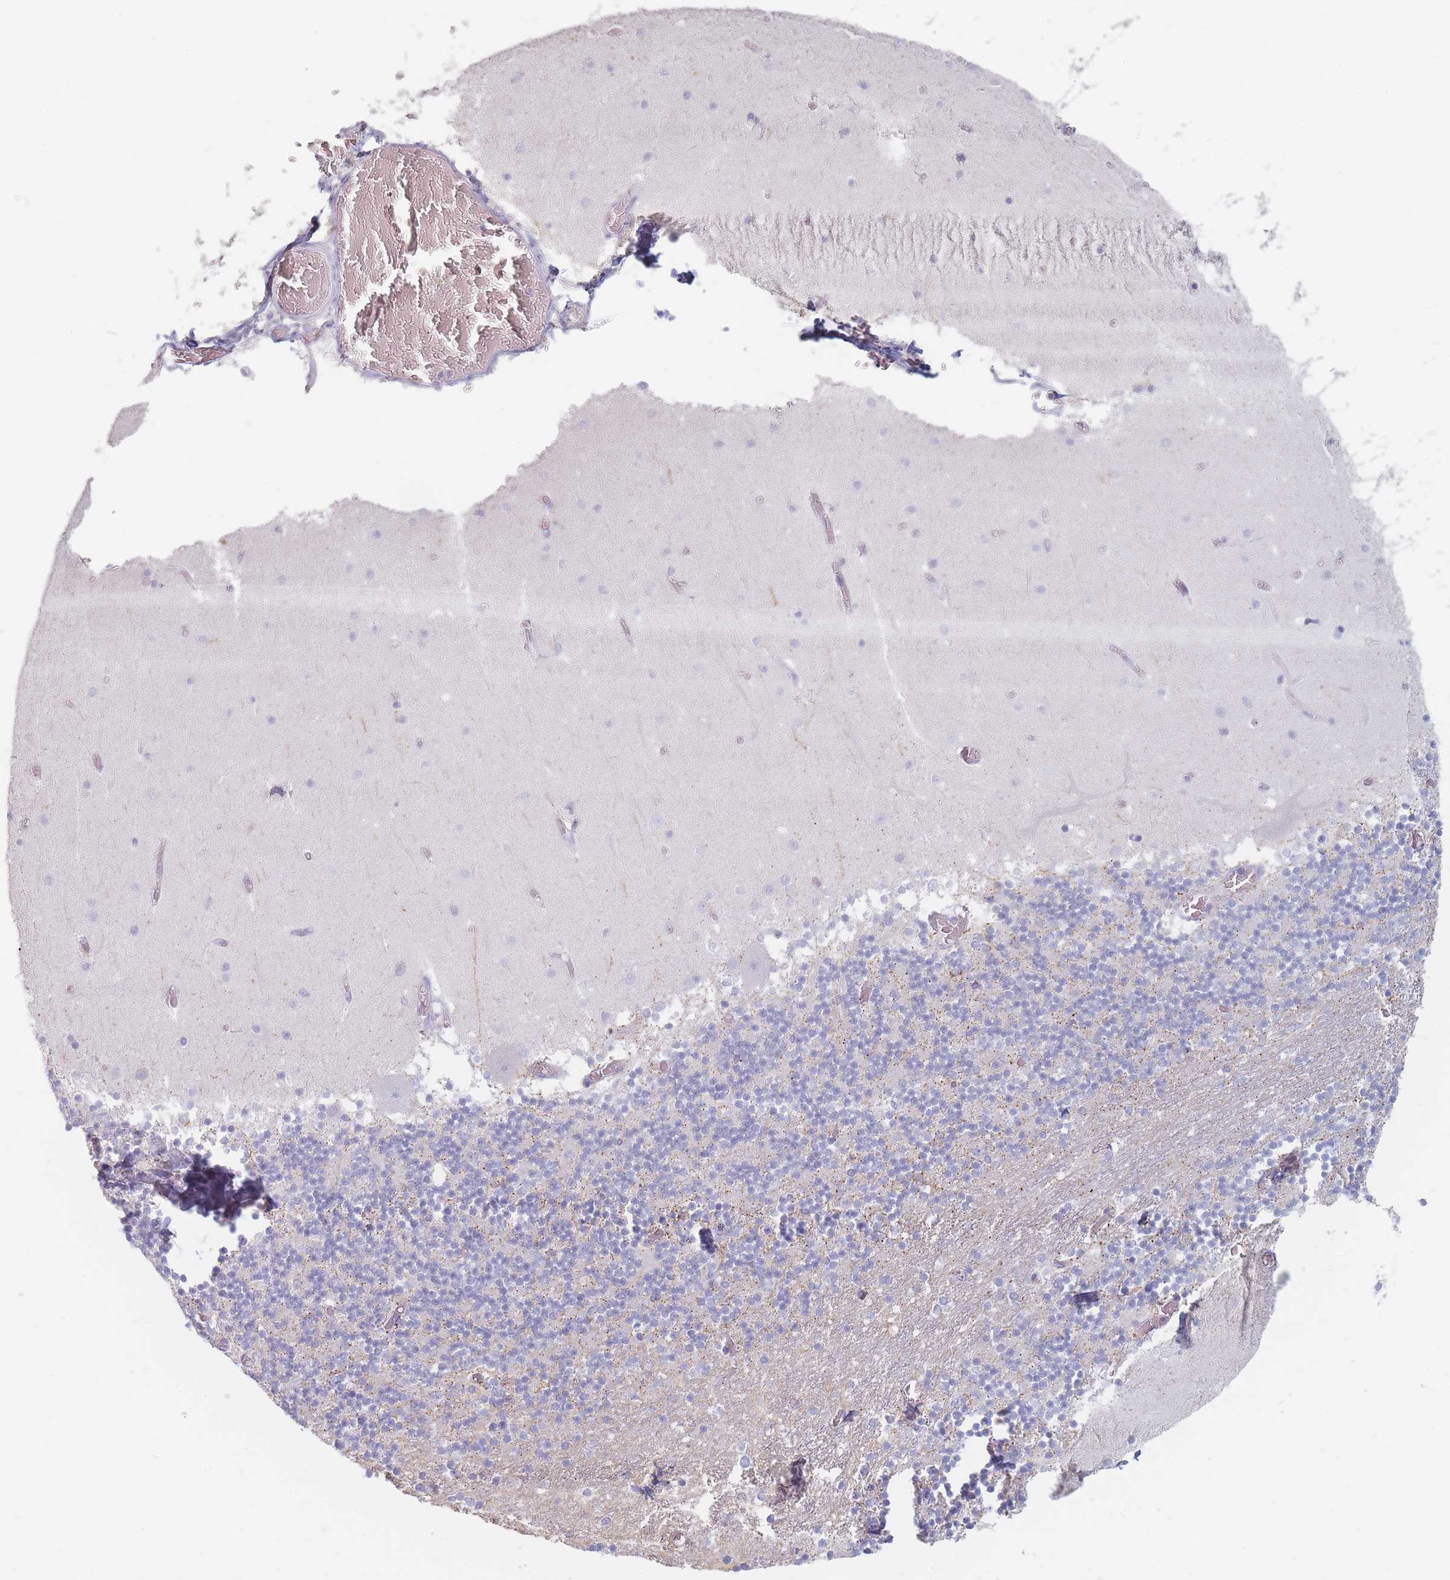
{"staining": {"intensity": "negative", "quantity": "none", "location": "none"}, "tissue": "cerebellum", "cell_type": "Cells in granular layer", "image_type": "normal", "snomed": [{"axis": "morphology", "description": "Normal tissue, NOS"}, {"axis": "topography", "description": "Cerebellum"}], "caption": "The image displays no significant positivity in cells in granular layer of cerebellum. Nuclei are stained in blue.", "gene": "HELZ2", "patient": {"sex": "female", "age": 28}}